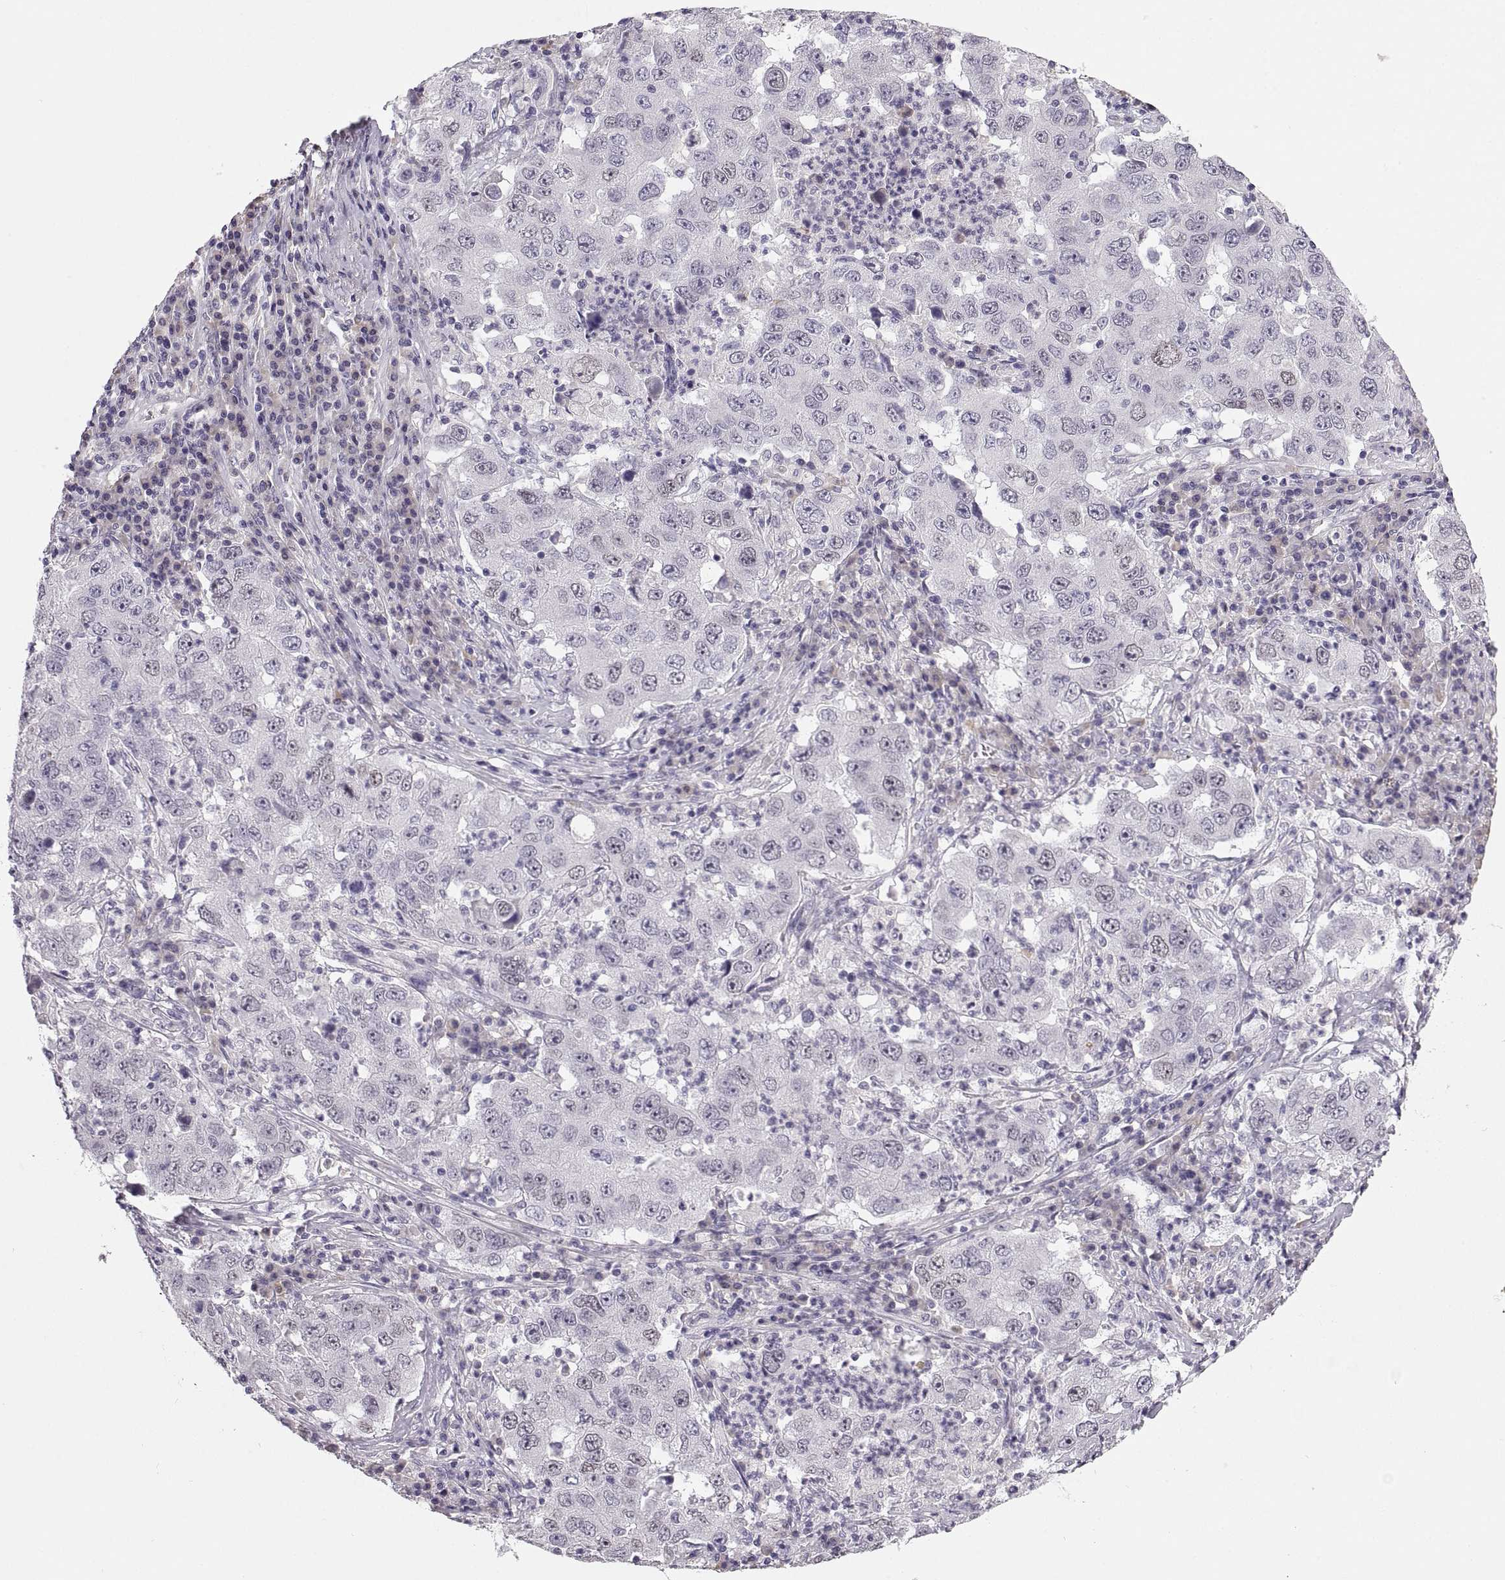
{"staining": {"intensity": "negative", "quantity": "none", "location": "none"}, "tissue": "lung cancer", "cell_type": "Tumor cells", "image_type": "cancer", "snomed": [{"axis": "morphology", "description": "Adenocarcinoma, NOS"}, {"axis": "topography", "description": "Lung"}], "caption": "Human lung adenocarcinoma stained for a protein using immunohistochemistry shows no positivity in tumor cells.", "gene": "MAGEB18", "patient": {"sex": "male", "age": 73}}